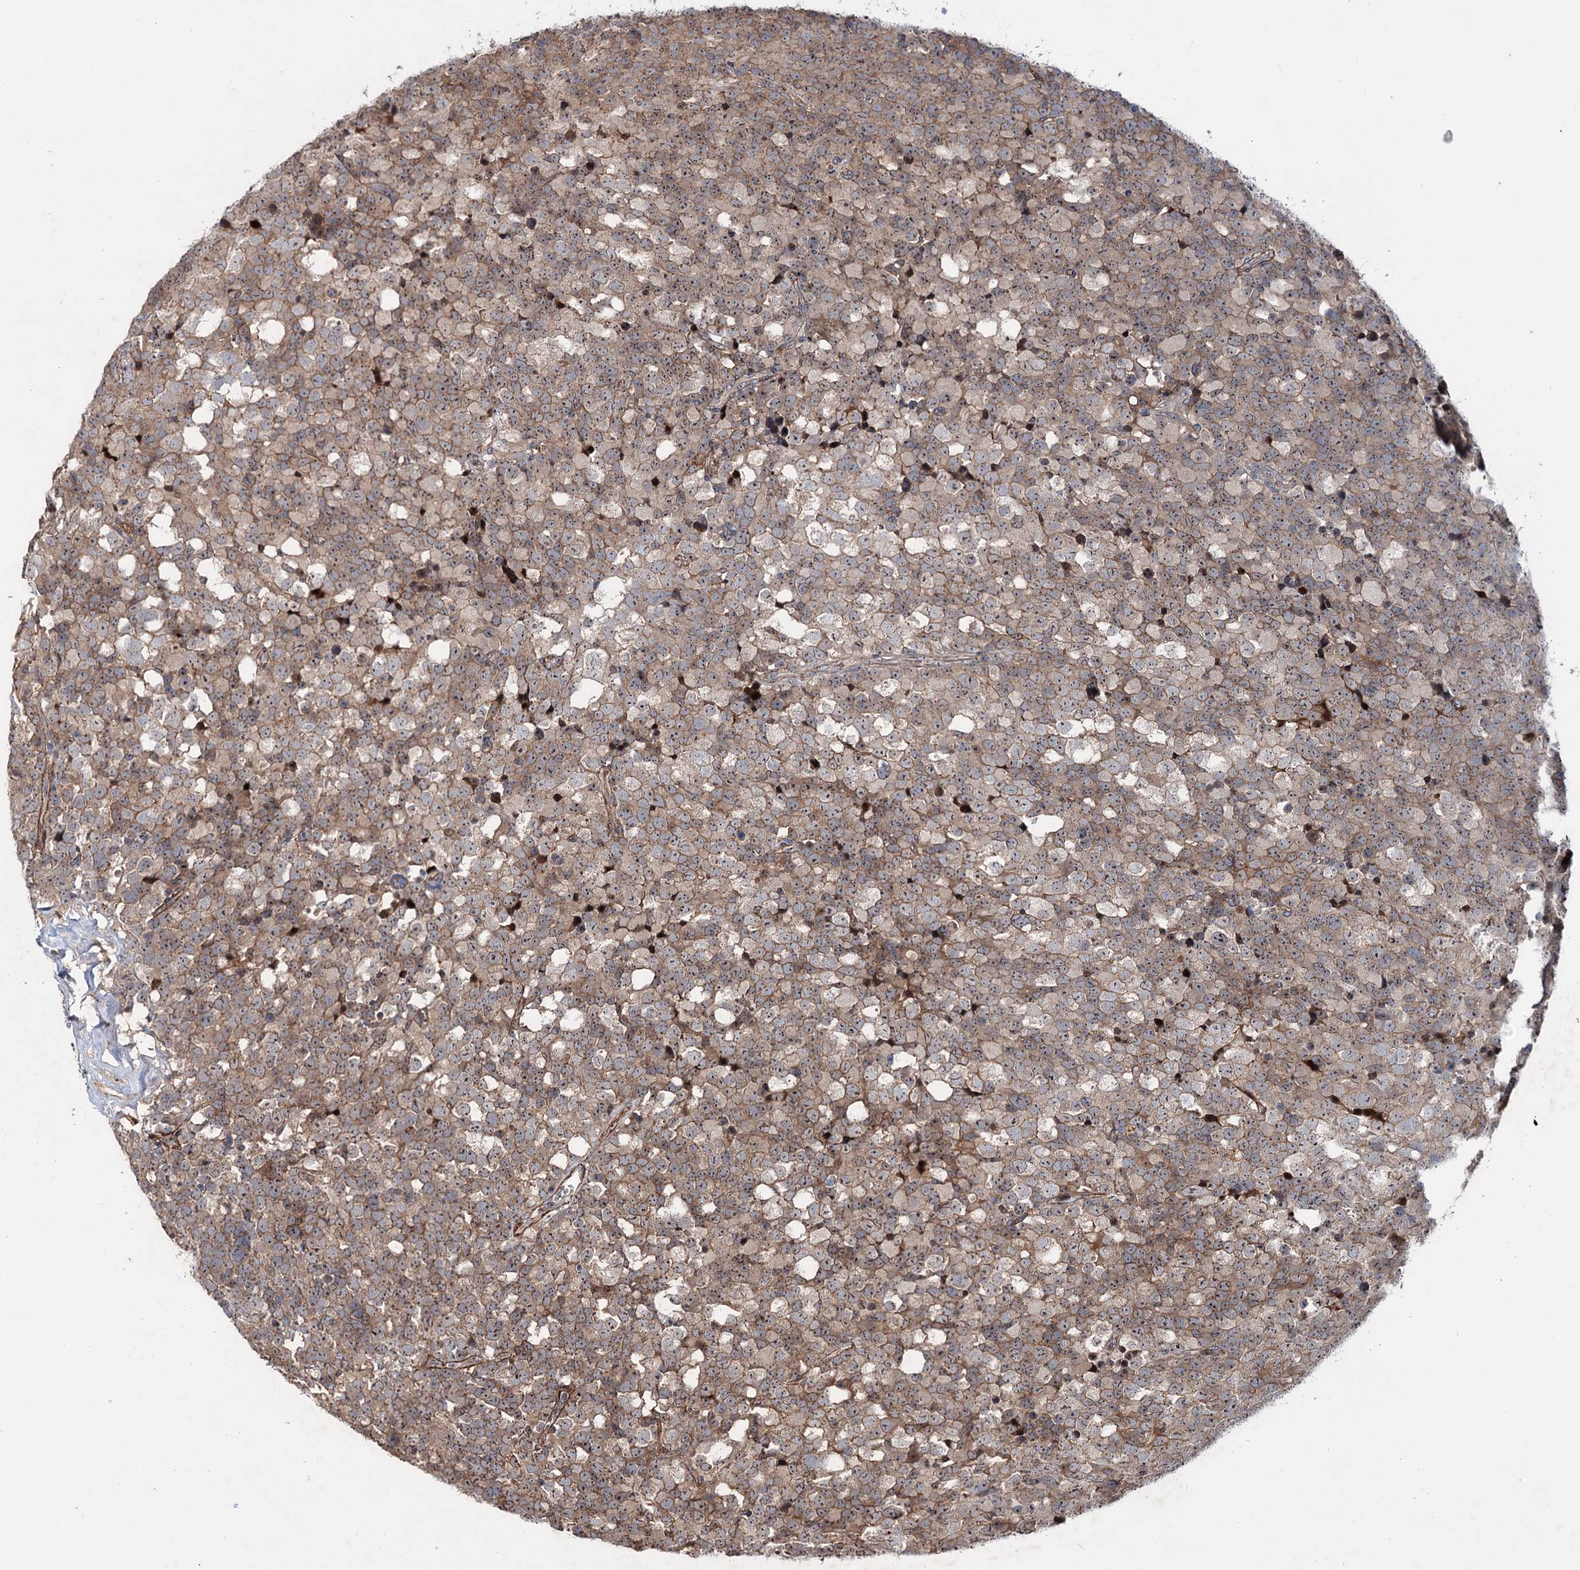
{"staining": {"intensity": "moderate", "quantity": ">75%", "location": "cytoplasmic/membranous,nuclear"}, "tissue": "testis cancer", "cell_type": "Tumor cells", "image_type": "cancer", "snomed": [{"axis": "morphology", "description": "Seminoma, NOS"}, {"axis": "topography", "description": "Testis"}], "caption": "Moderate cytoplasmic/membranous and nuclear expression for a protein is seen in about >75% of tumor cells of seminoma (testis) using immunohistochemistry.", "gene": "PTDSS2", "patient": {"sex": "male", "age": 71}}